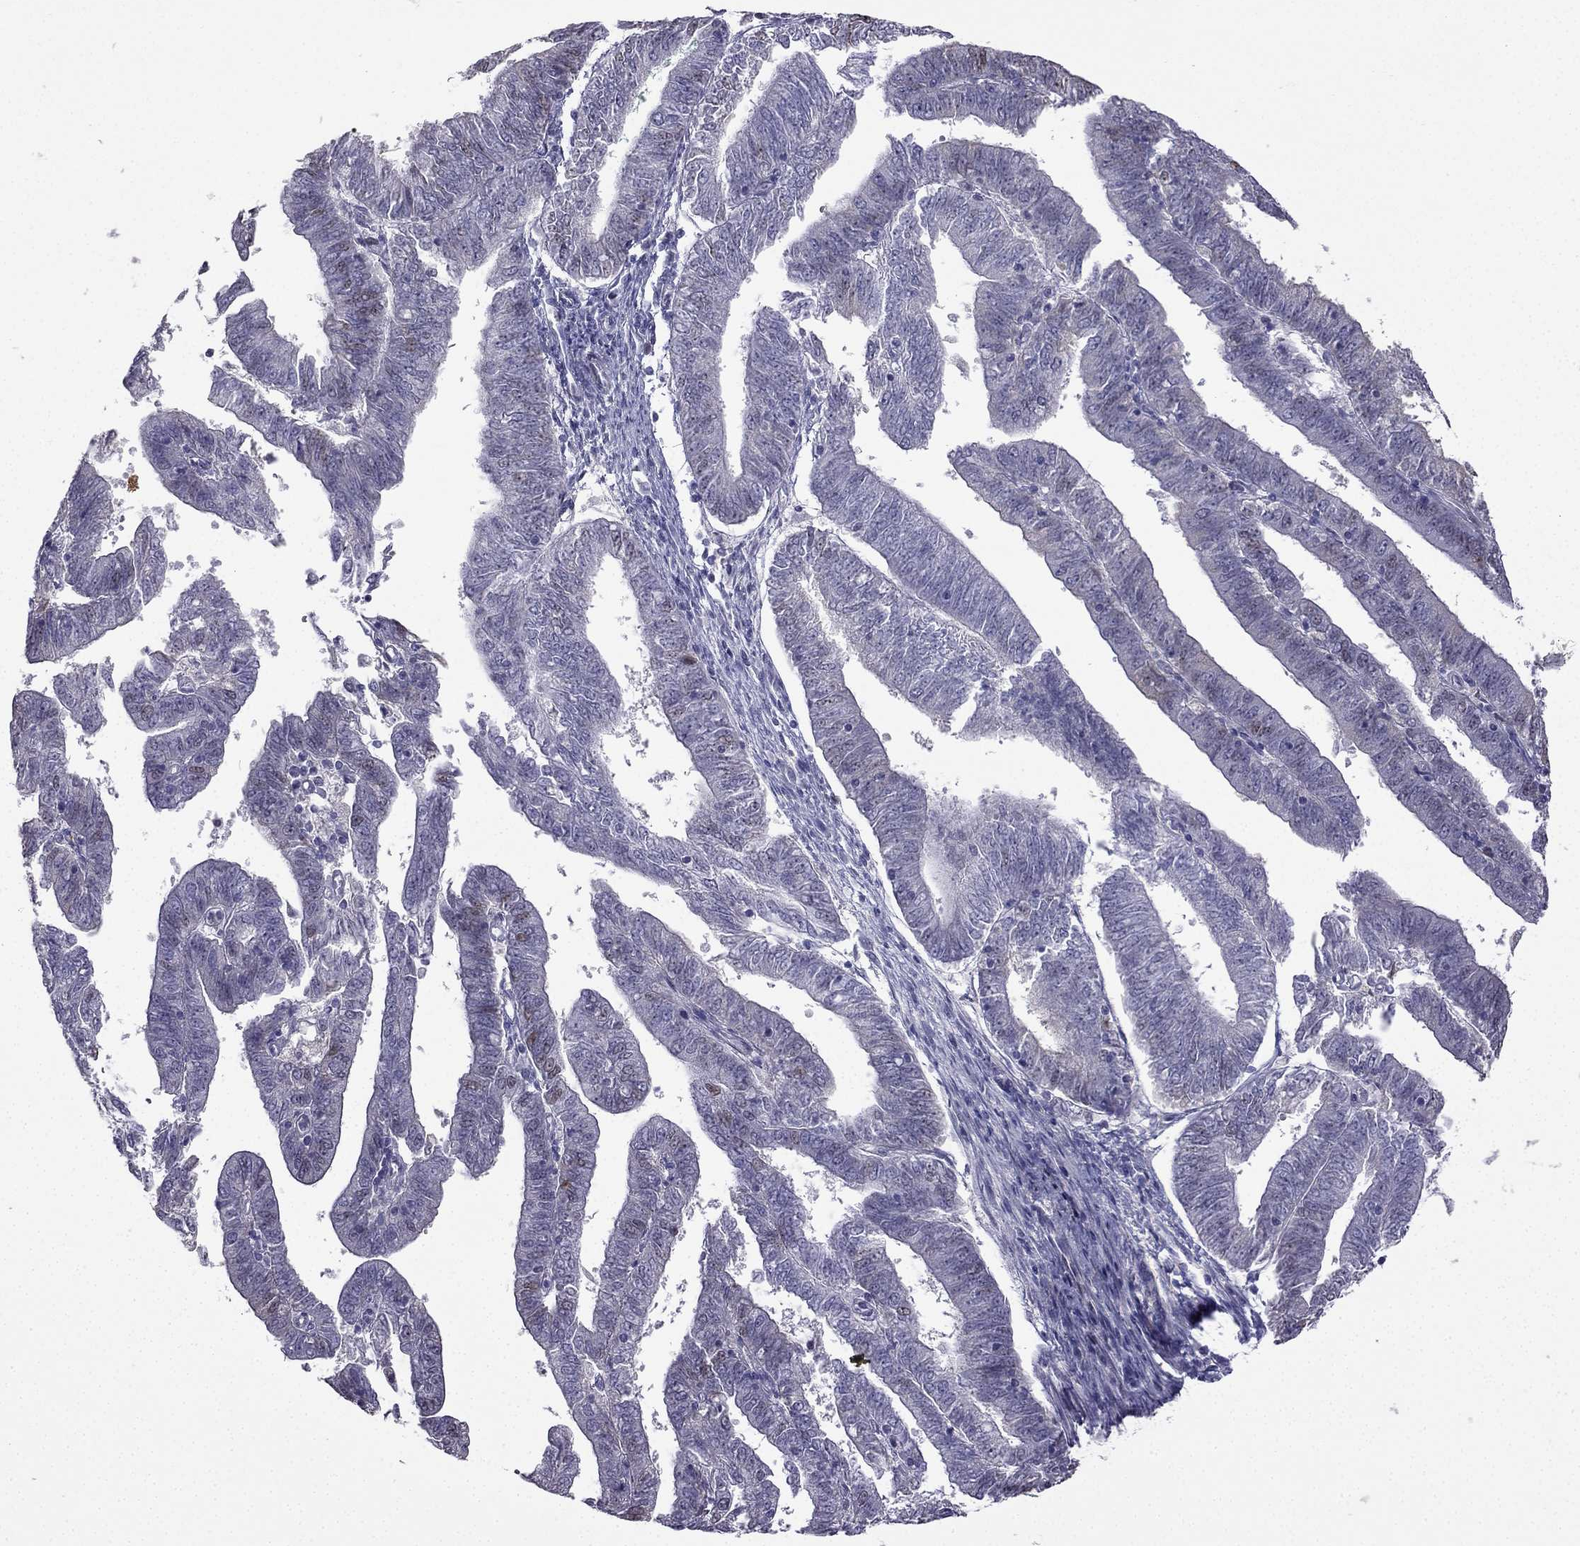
{"staining": {"intensity": "moderate", "quantity": "<25%", "location": "nuclear"}, "tissue": "endometrial cancer", "cell_type": "Tumor cells", "image_type": "cancer", "snomed": [{"axis": "morphology", "description": "Adenocarcinoma, NOS"}, {"axis": "topography", "description": "Endometrium"}], "caption": "Protein staining of endometrial cancer tissue exhibits moderate nuclear positivity in approximately <25% of tumor cells.", "gene": "UHRF1", "patient": {"sex": "female", "age": 82}}